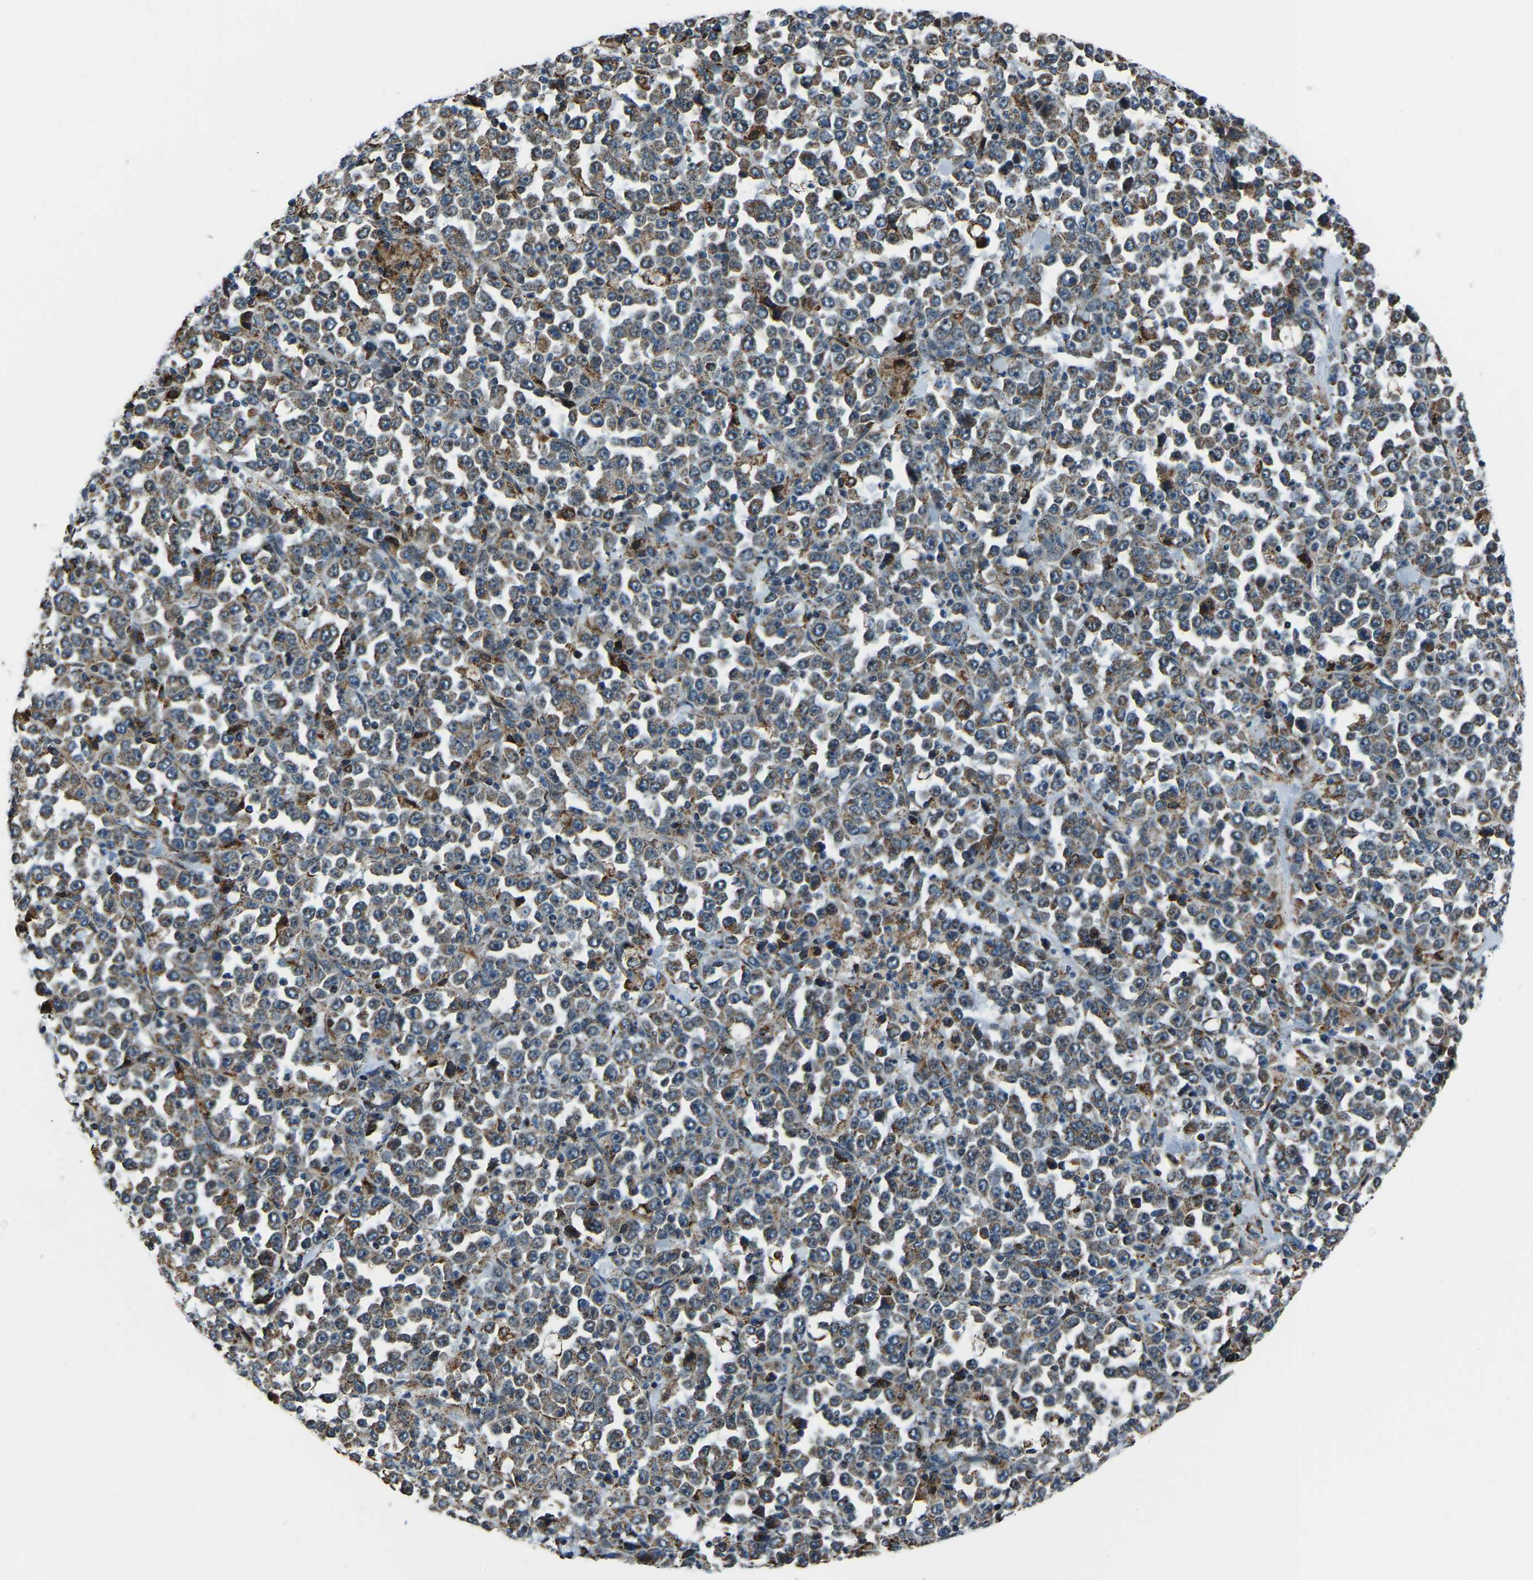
{"staining": {"intensity": "moderate", "quantity": ">75%", "location": "cytoplasmic/membranous"}, "tissue": "stomach cancer", "cell_type": "Tumor cells", "image_type": "cancer", "snomed": [{"axis": "morphology", "description": "Normal tissue, NOS"}, {"axis": "morphology", "description": "Adenocarcinoma, NOS"}, {"axis": "topography", "description": "Stomach, upper"}, {"axis": "topography", "description": "Stomach"}], "caption": "Protein analysis of stomach adenocarcinoma tissue demonstrates moderate cytoplasmic/membranous staining in about >75% of tumor cells.", "gene": "RBM33", "patient": {"sex": "male", "age": 59}}